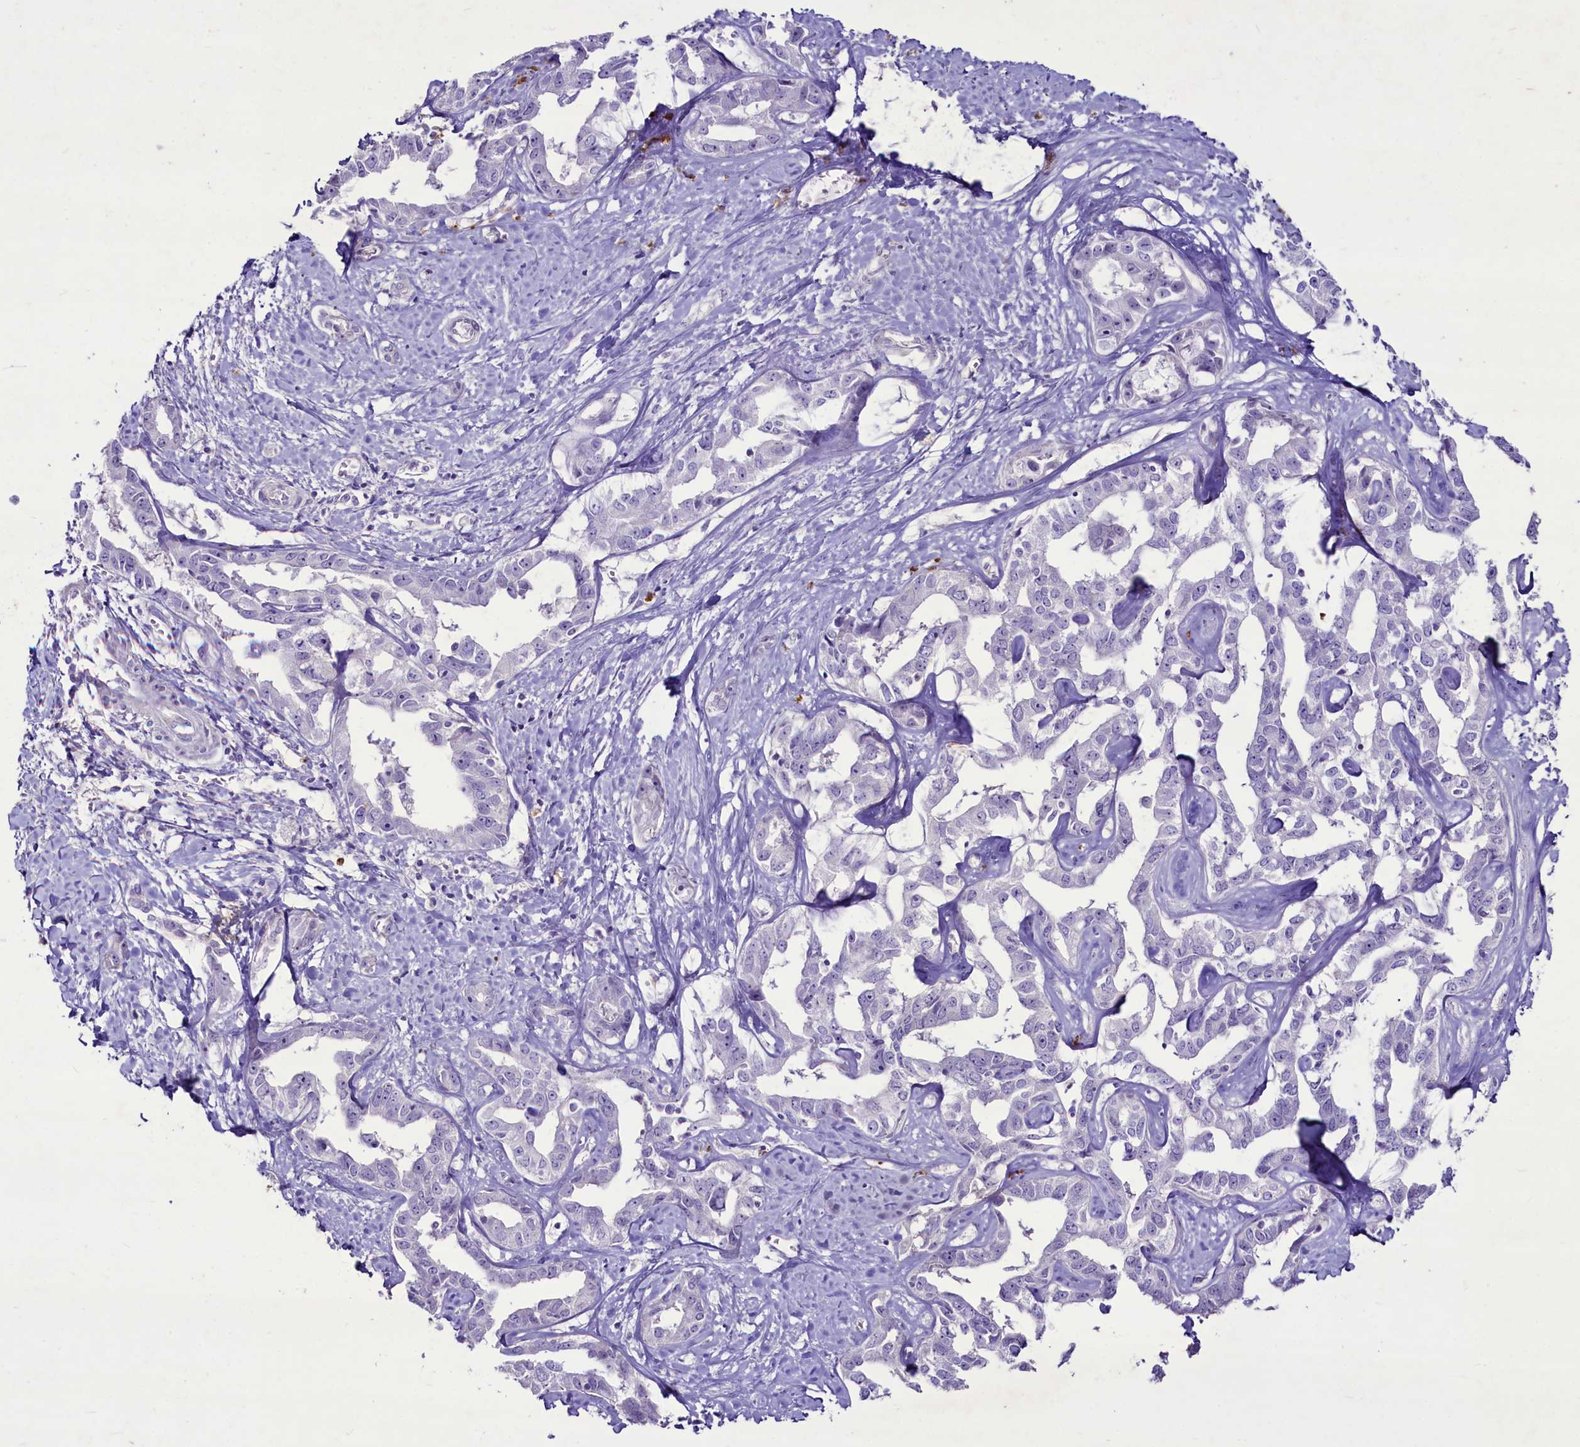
{"staining": {"intensity": "negative", "quantity": "none", "location": "none"}, "tissue": "liver cancer", "cell_type": "Tumor cells", "image_type": "cancer", "snomed": [{"axis": "morphology", "description": "Cholangiocarcinoma"}, {"axis": "topography", "description": "Liver"}], "caption": "DAB immunohistochemical staining of liver cancer (cholangiocarcinoma) reveals no significant positivity in tumor cells.", "gene": "FAM209B", "patient": {"sex": "male", "age": 59}}